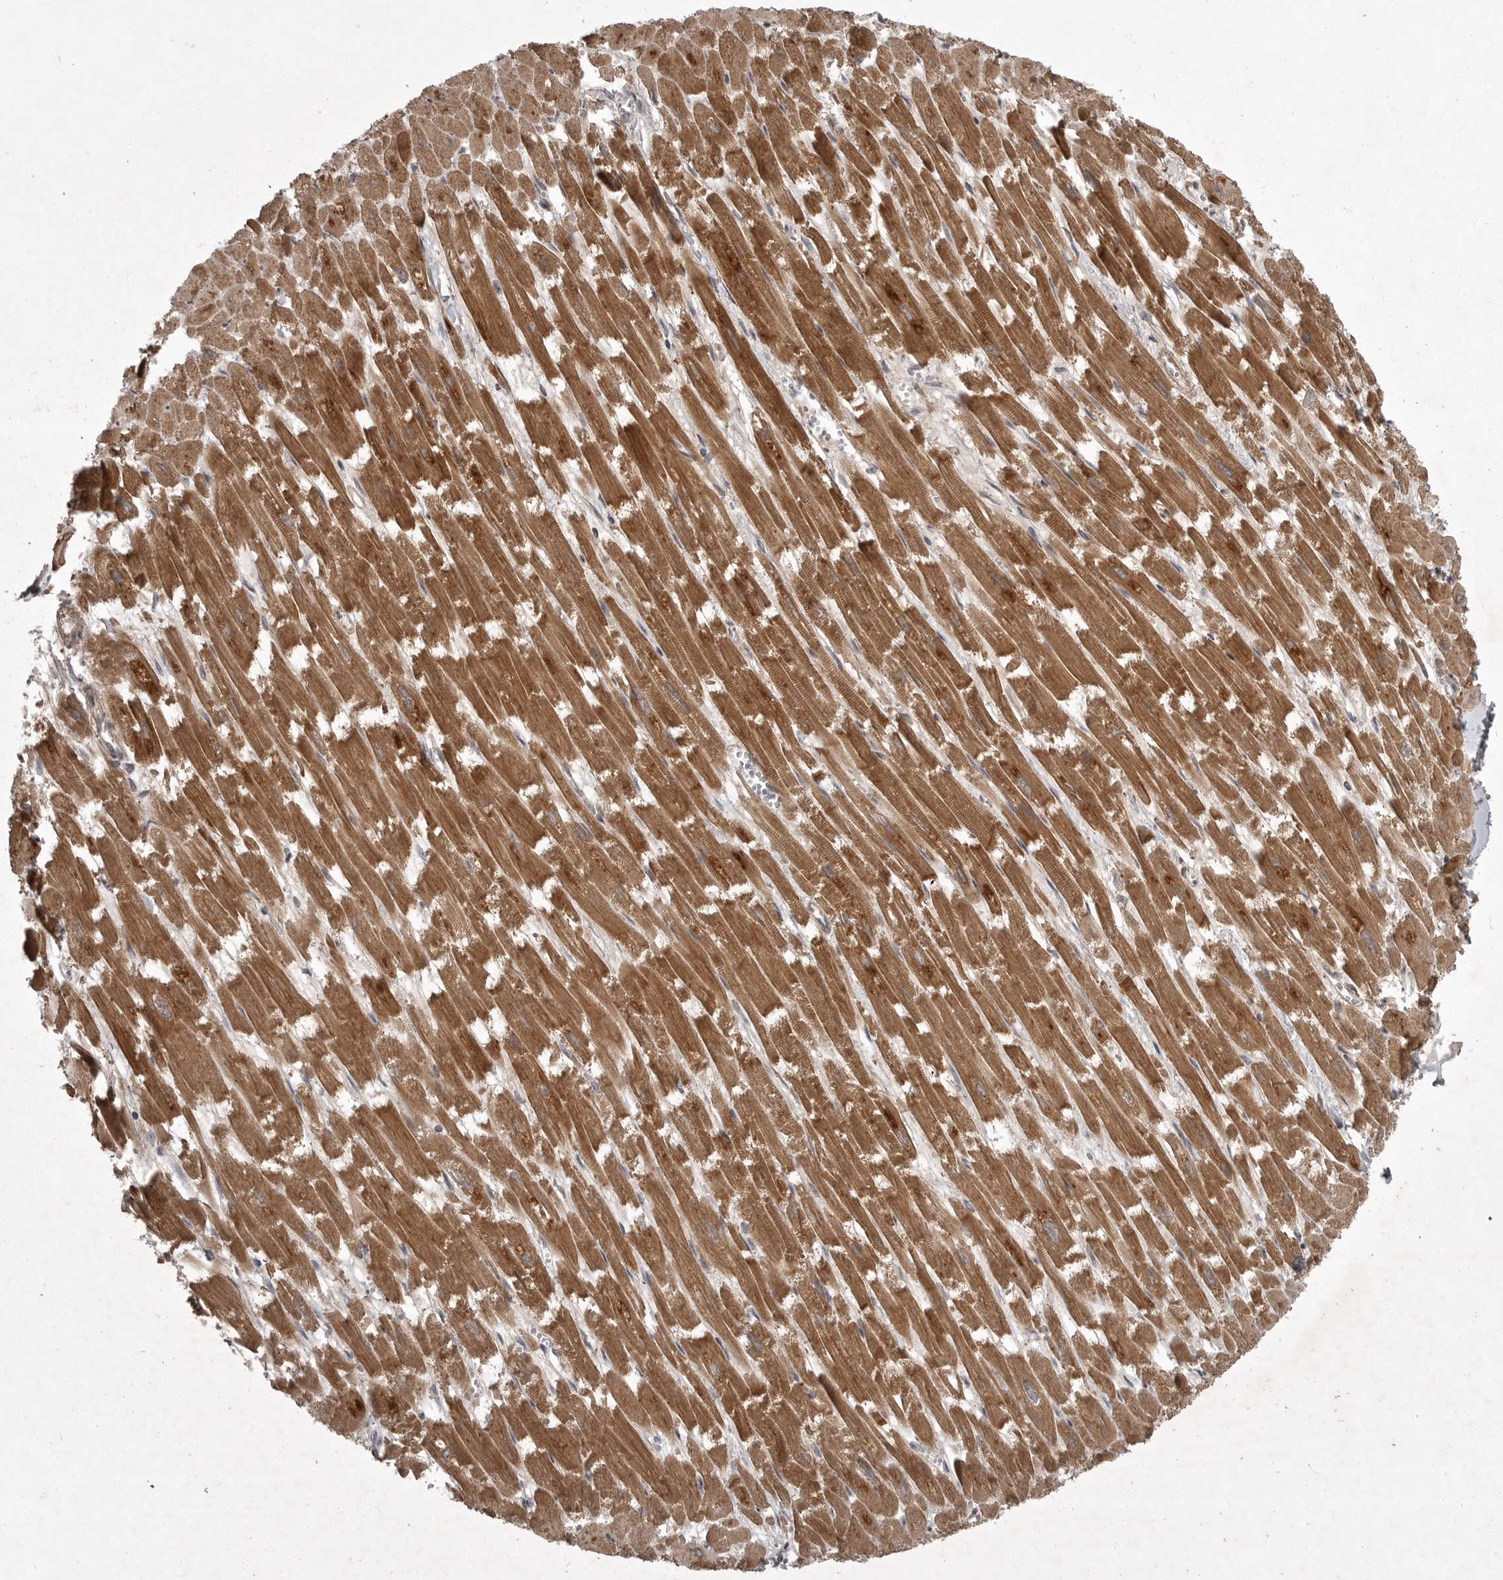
{"staining": {"intensity": "moderate", "quantity": ">75%", "location": "cytoplasmic/membranous"}, "tissue": "heart muscle", "cell_type": "Cardiomyocytes", "image_type": "normal", "snomed": [{"axis": "morphology", "description": "Normal tissue, NOS"}, {"axis": "topography", "description": "Heart"}], "caption": "Brown immunohistochemical staining in benign human heart muscle exhibits moderate cytoplasmic/membranous expression in approximately >75% of cardiomyocytes.", "gene": "GPR31", "patient": {"sex": "male", "age": 54}}